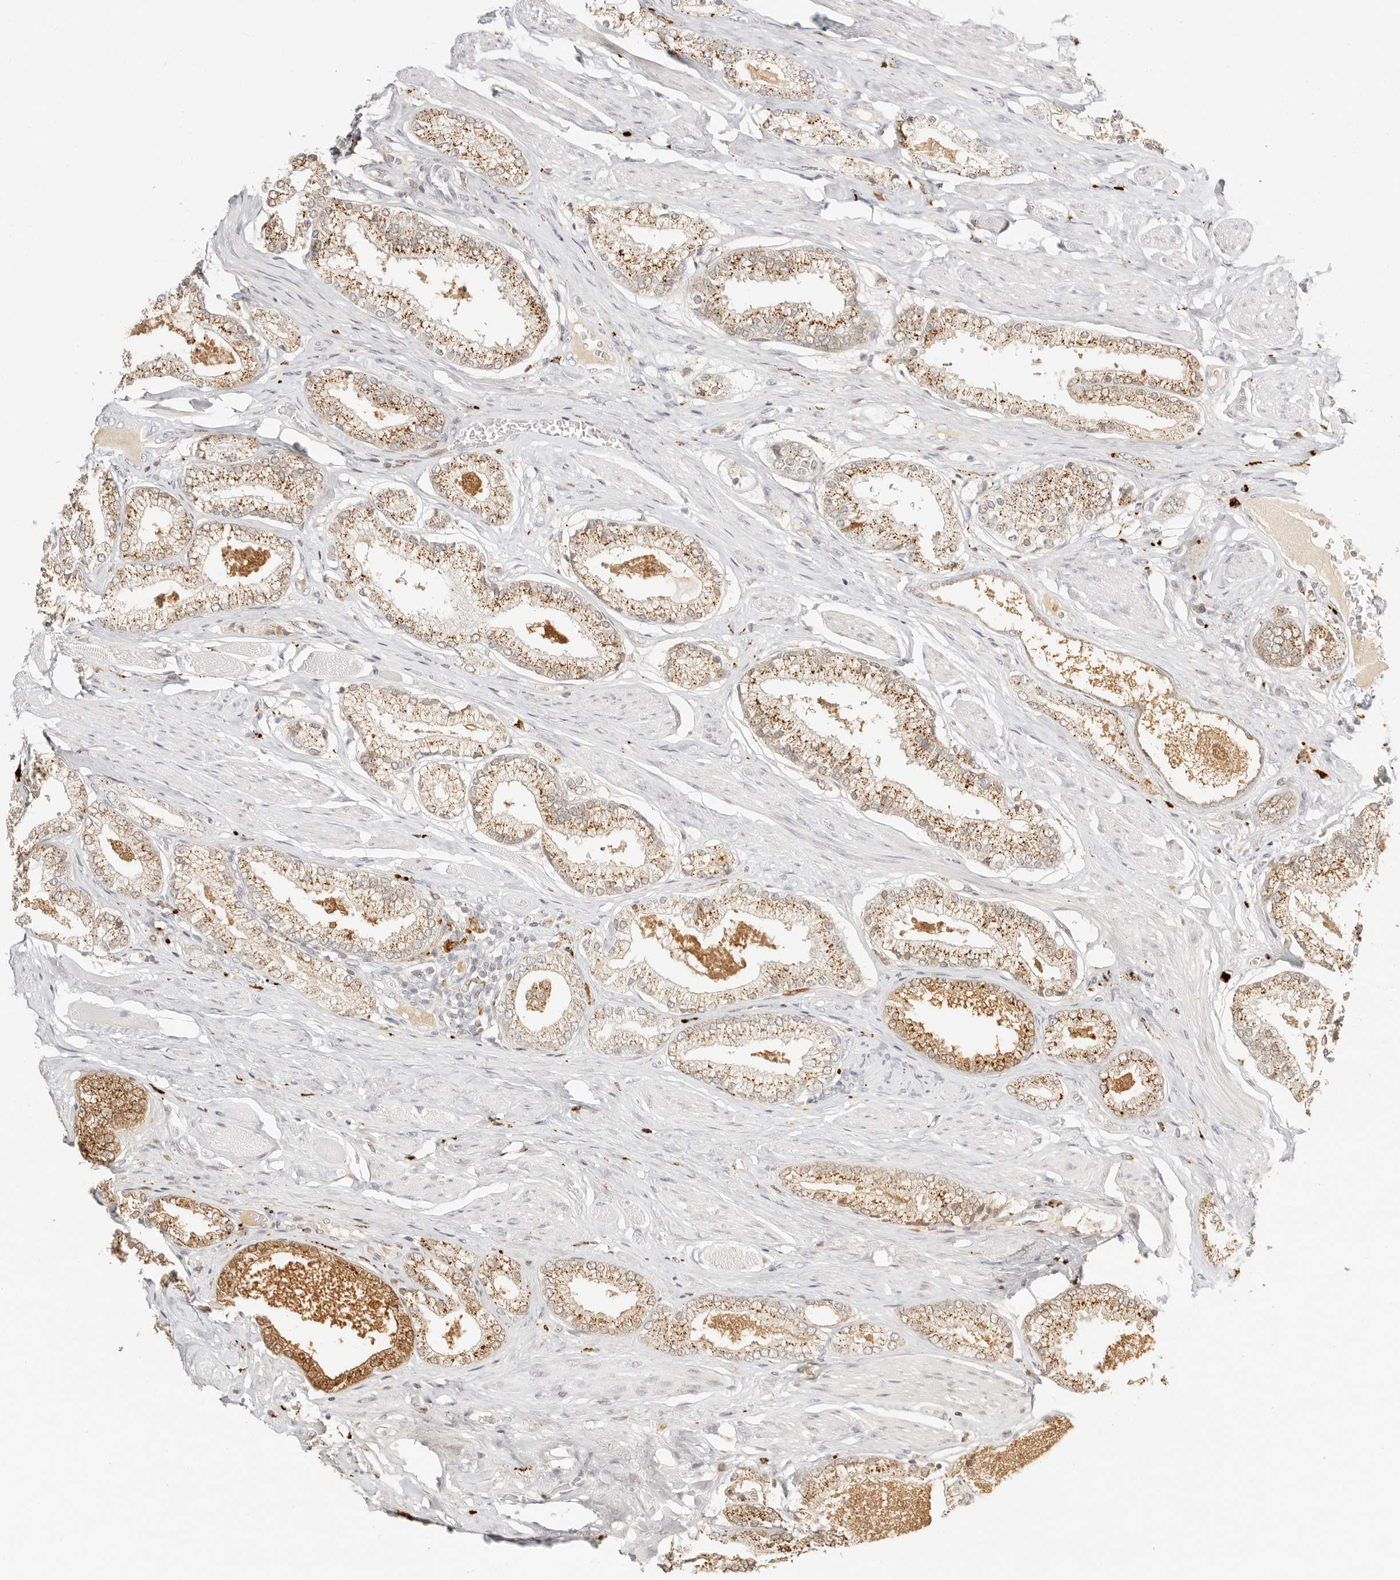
{"staining": {"intensity": "moderate", "quantity": ">75%", "location": "cytoplasmic/membranous"}, "tissue": "prostate cancer", "cell_type": "Tumor cells", "image_type": "cancer", "snomed": [{"axis": "morphology", "description": "Adenocarcinoma, Low grade"}, {"axis": "topography", "description": "Prostate"}], "caption": "This micrograph displays immunohistochemistry staining of prostate cancer, with medium moderate cytoplasmic/membranous positivity in approximately >75% of tumor cells.", "gene": "RNASET2", "patient": {"sex": "male", "age": 71}}